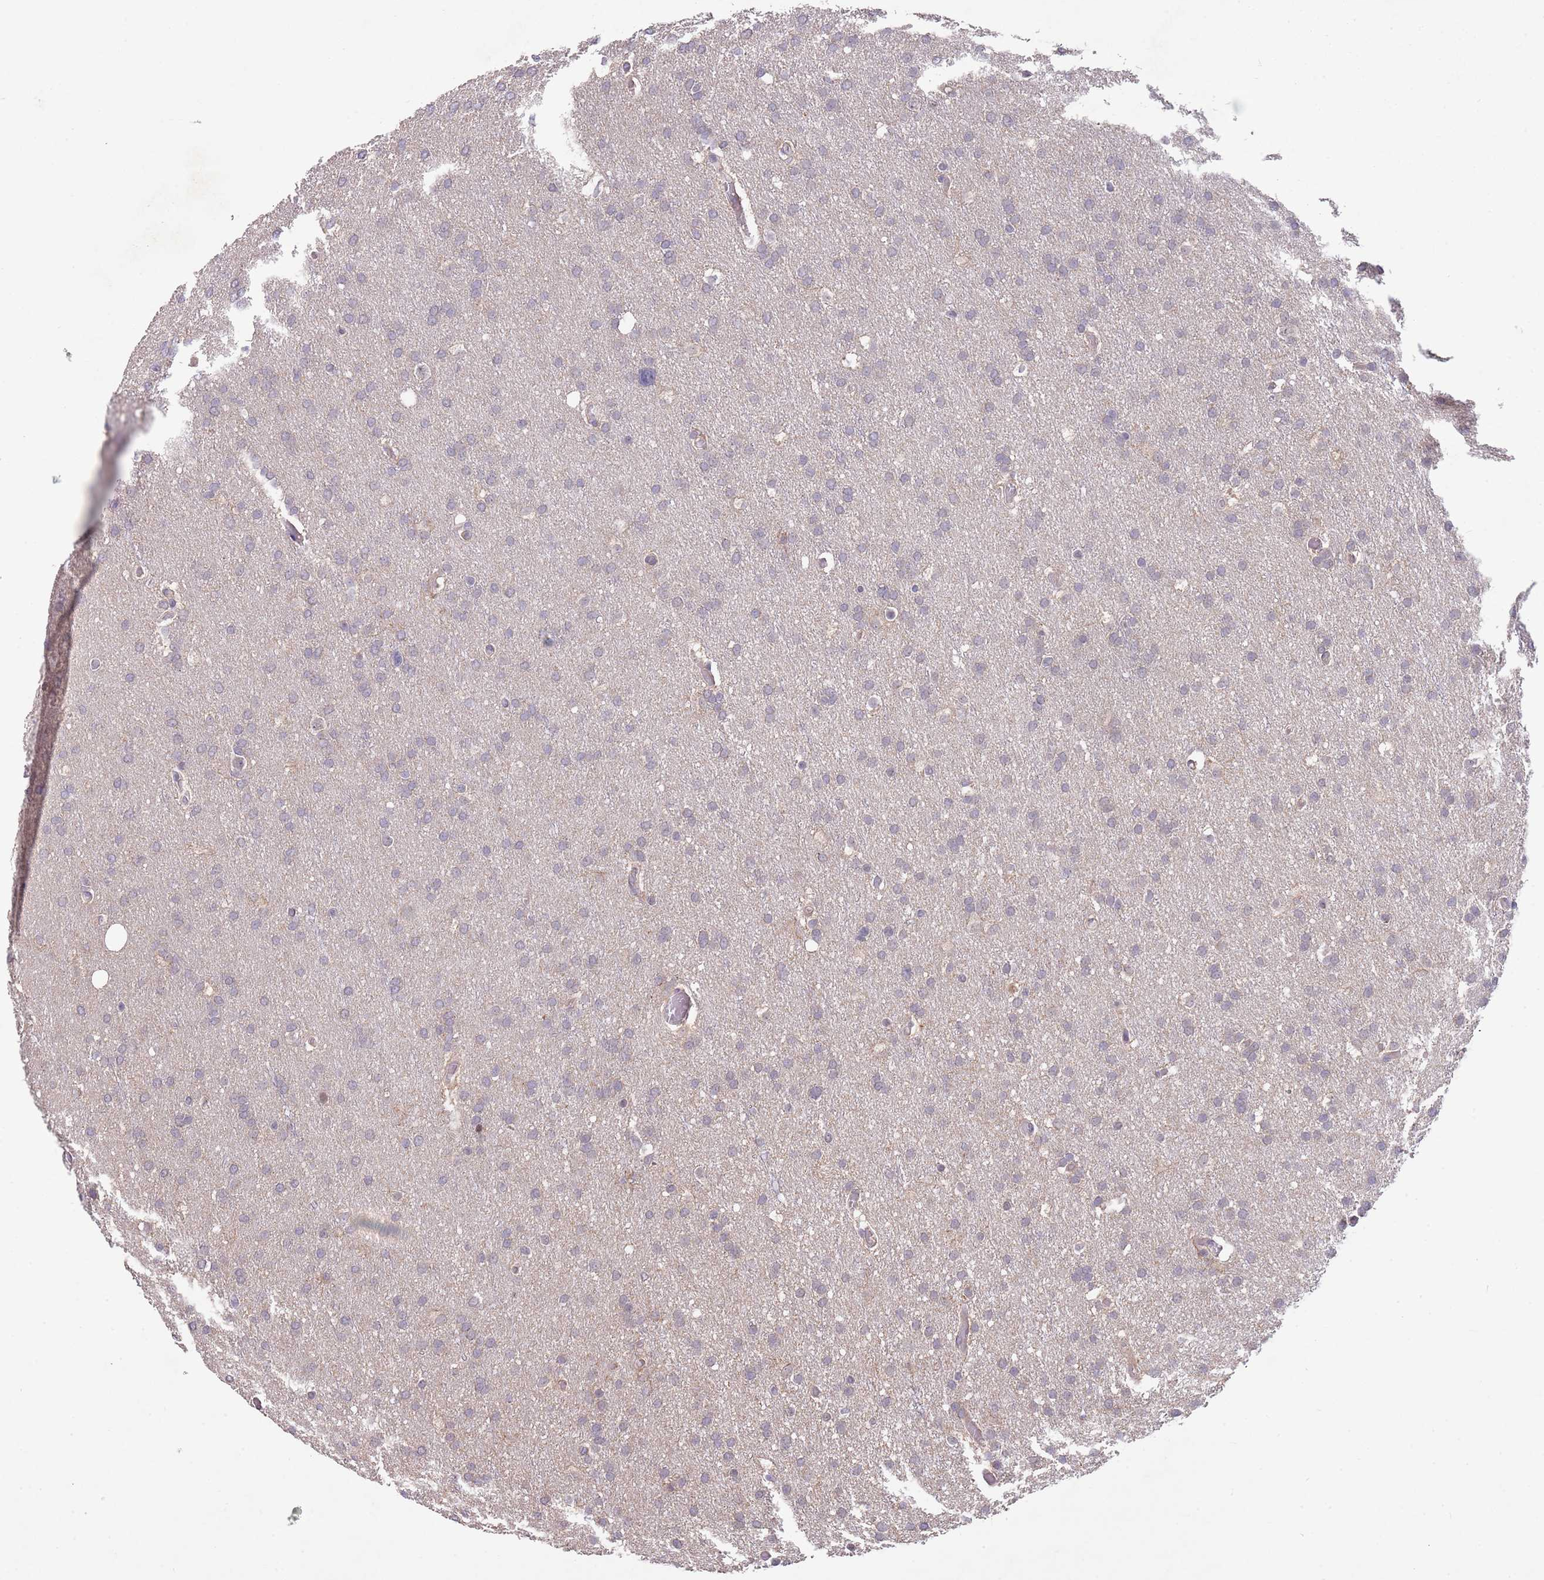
{"staining": {"intensity": "negative", "quantity": "none", "location": "none"}, "tissue": "glioma", "cell_type": "Tumor cells", "image_type": "cancer", "snomed": [{"axis": "morphology", "description": "Glioma, malignant, High grade"}, {"axis": "topography", "description": "Cerebral cortex"}], "caption": "High-grade glioma (malignant) was stained to show a protein in brown. There is no significant staining in tumor cells.", "gene": "MEI1", "patient": {"sex": "female", "age": 36}}